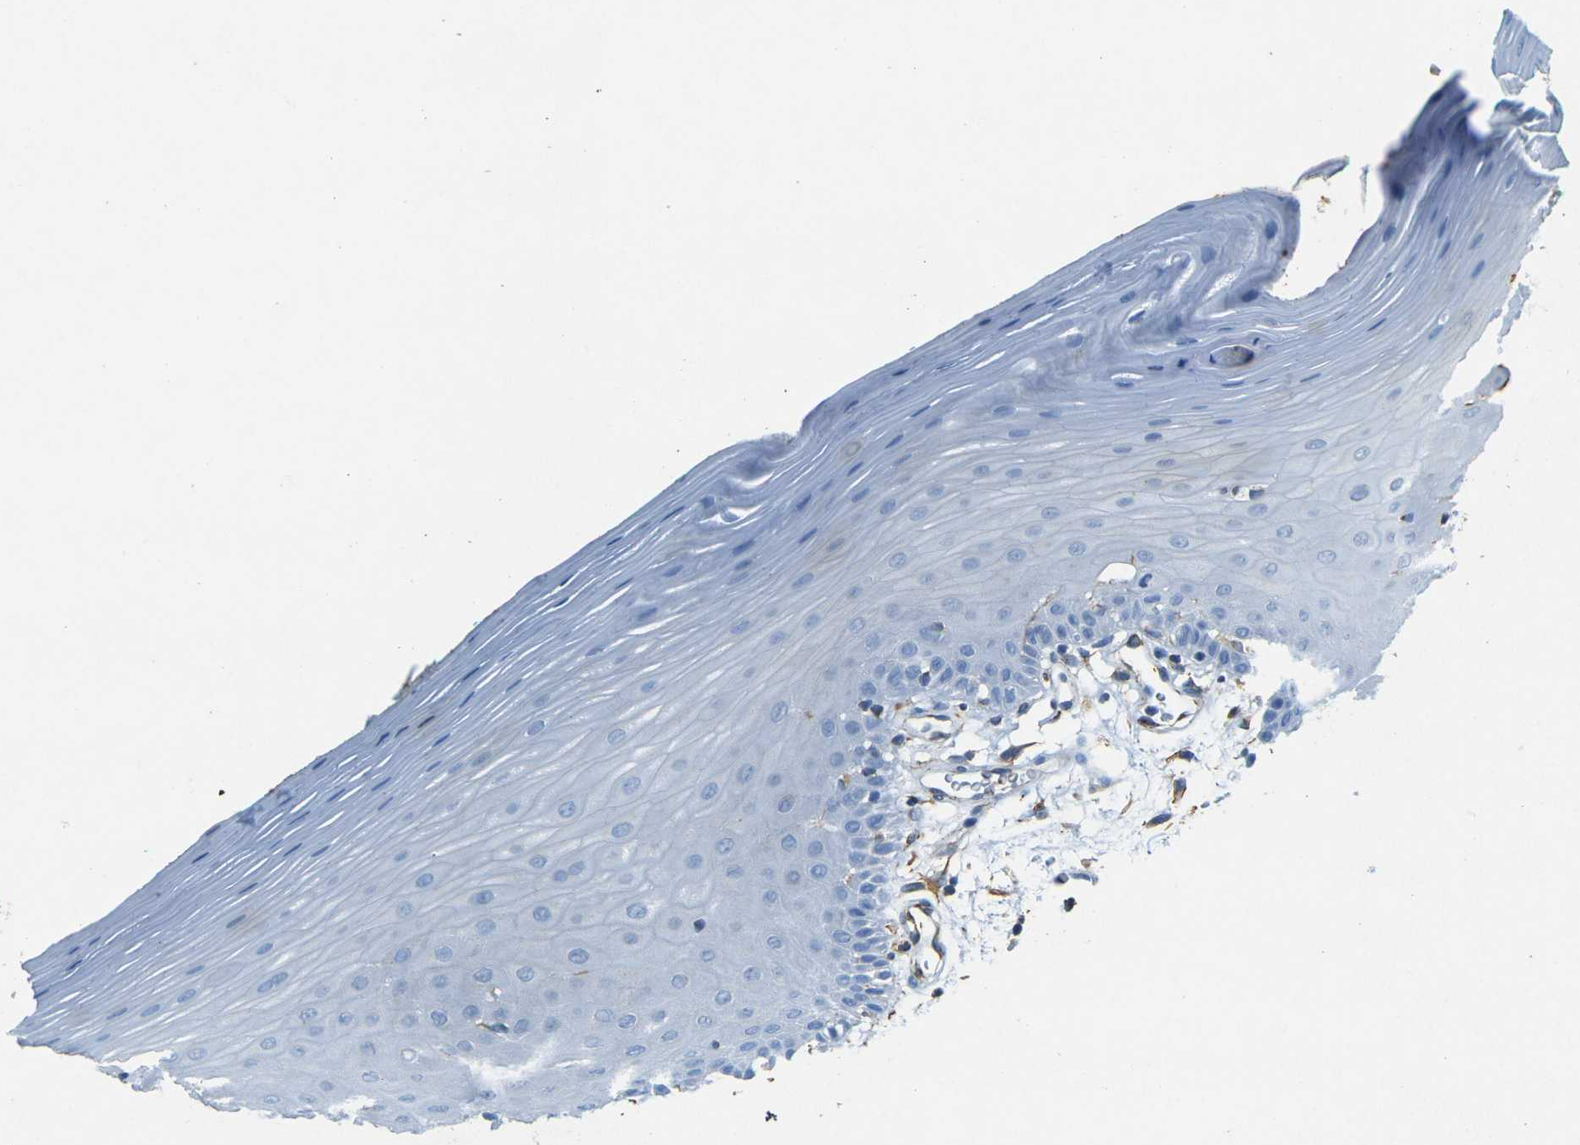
{"staining": {"intensity": "moderate", "quantity": "<25%", "location": "cytoplasmic/membranous"}, "tissue": "oral mucosa", "cell_type": "Squamous epithelial cells", "image_type": "normal", "snomed": [{"axis": "morphology", "description": "Normal tissue, NOS"}, {"axis": "topography", "description": "Skeletal muscle"}, {"axis": "topography", "description": "Oral tissue"}], "caption": "Protein staining displays moderate cytoplasmic/membranous positivity in approximately <25% of squamous epithelial cells in benign oral mucosa.", "gene": "SORT1", "patient": {"sex": "male", "age": 58}}